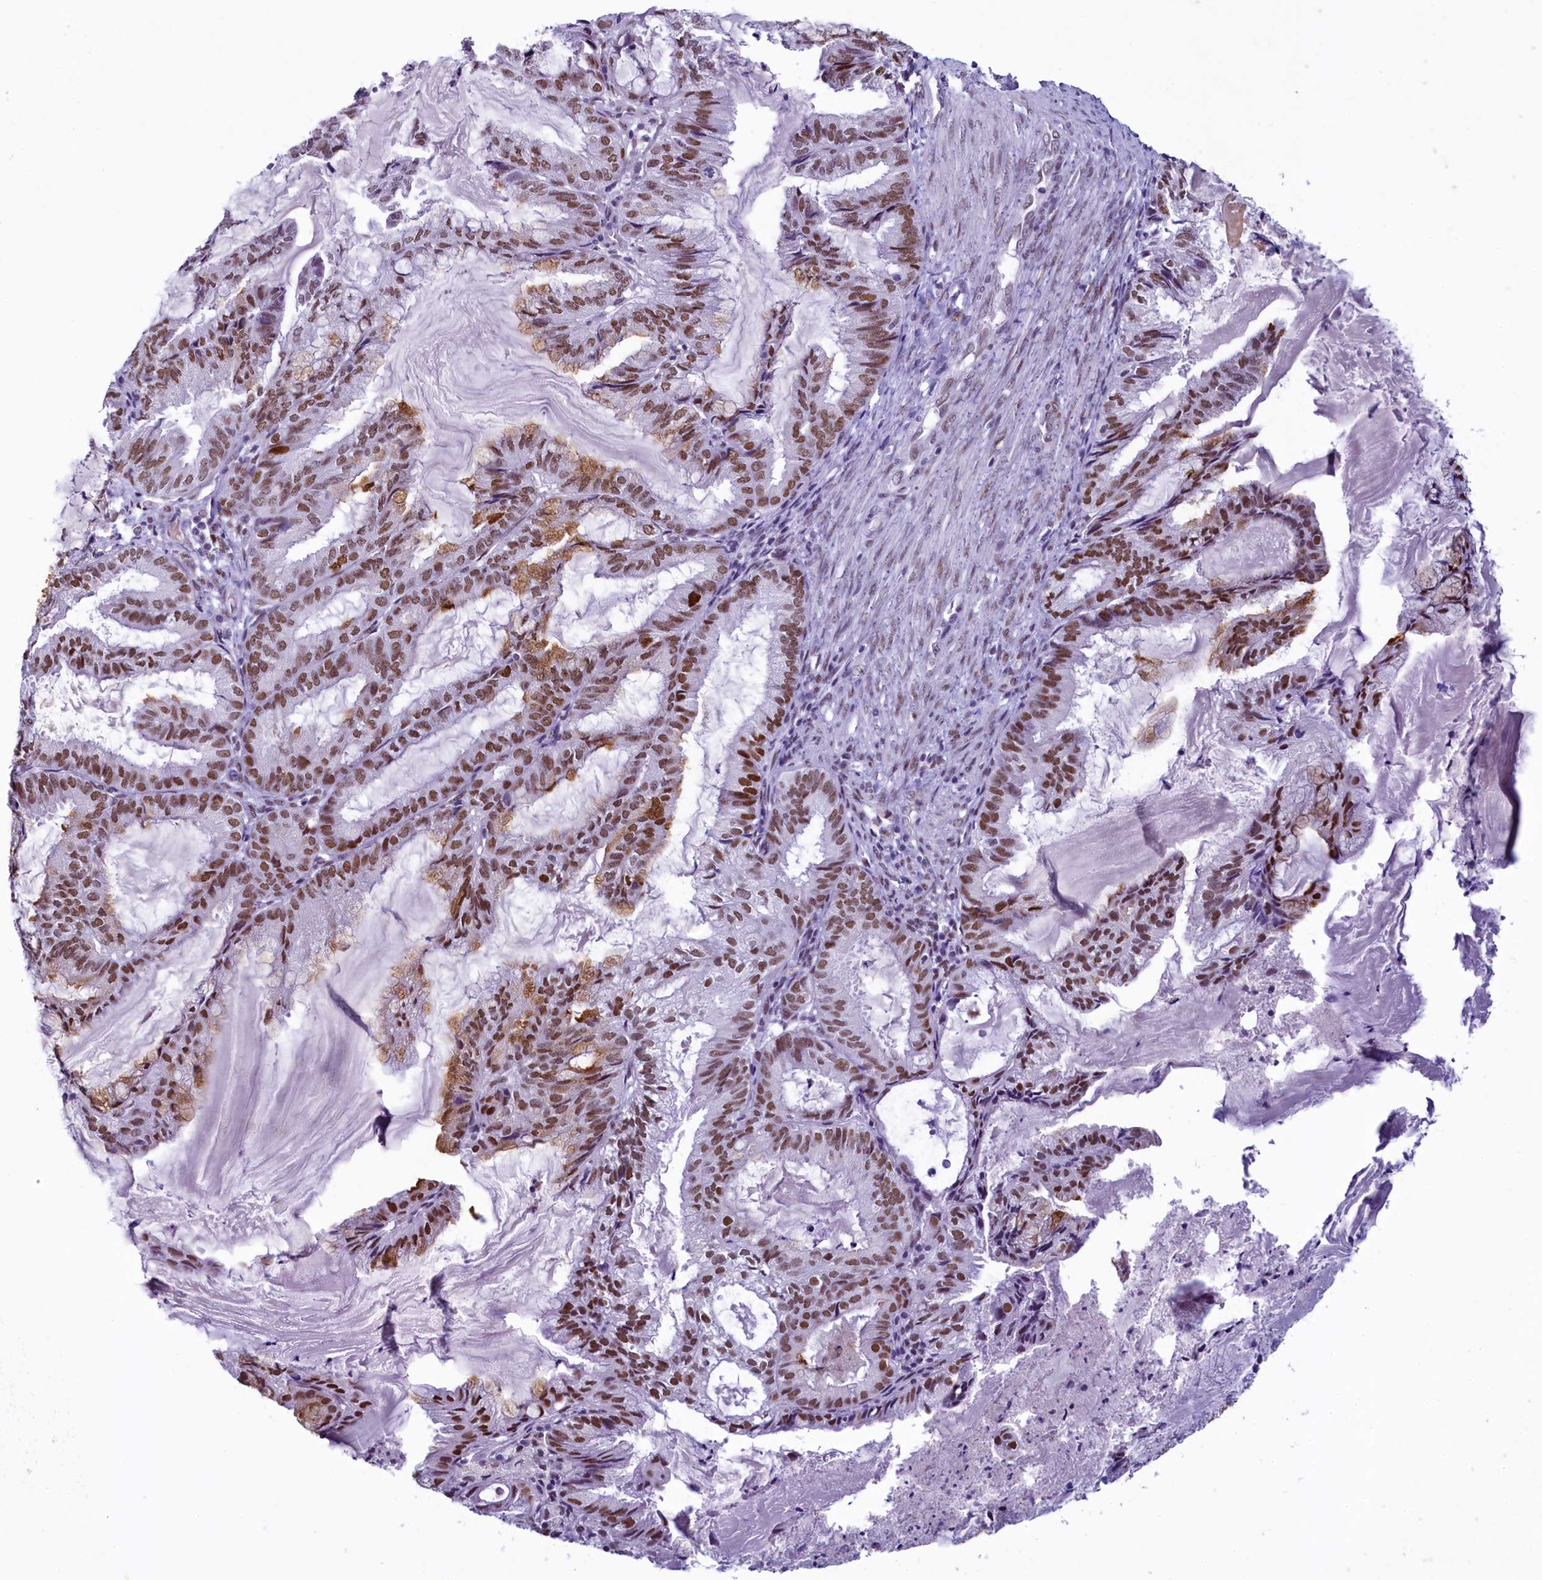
{"staining": {"intensity": "moderate", "quantity": ">75%", "location": "nuclear"}, "tissue": "endometrial cancer", "cell_type": "Tumor cells", "image_type": "cancer", "snomed": [{"axis": "morphology", "description": "Adenocarcinoma, NOS"}, {"axis": "topography", "description": "Endometrium"}], "caption": "Immunohistochemistry (IHC) (DAB) staining of endometrial adenocarcinoma reveals moderate nuclear protein expression in approximately >75% of tumor cells. The protein is shown in brown color, while the nuclei are stained blue.", "gene": "SUGP2", "patient": {"sex": "female", "age": 86}}